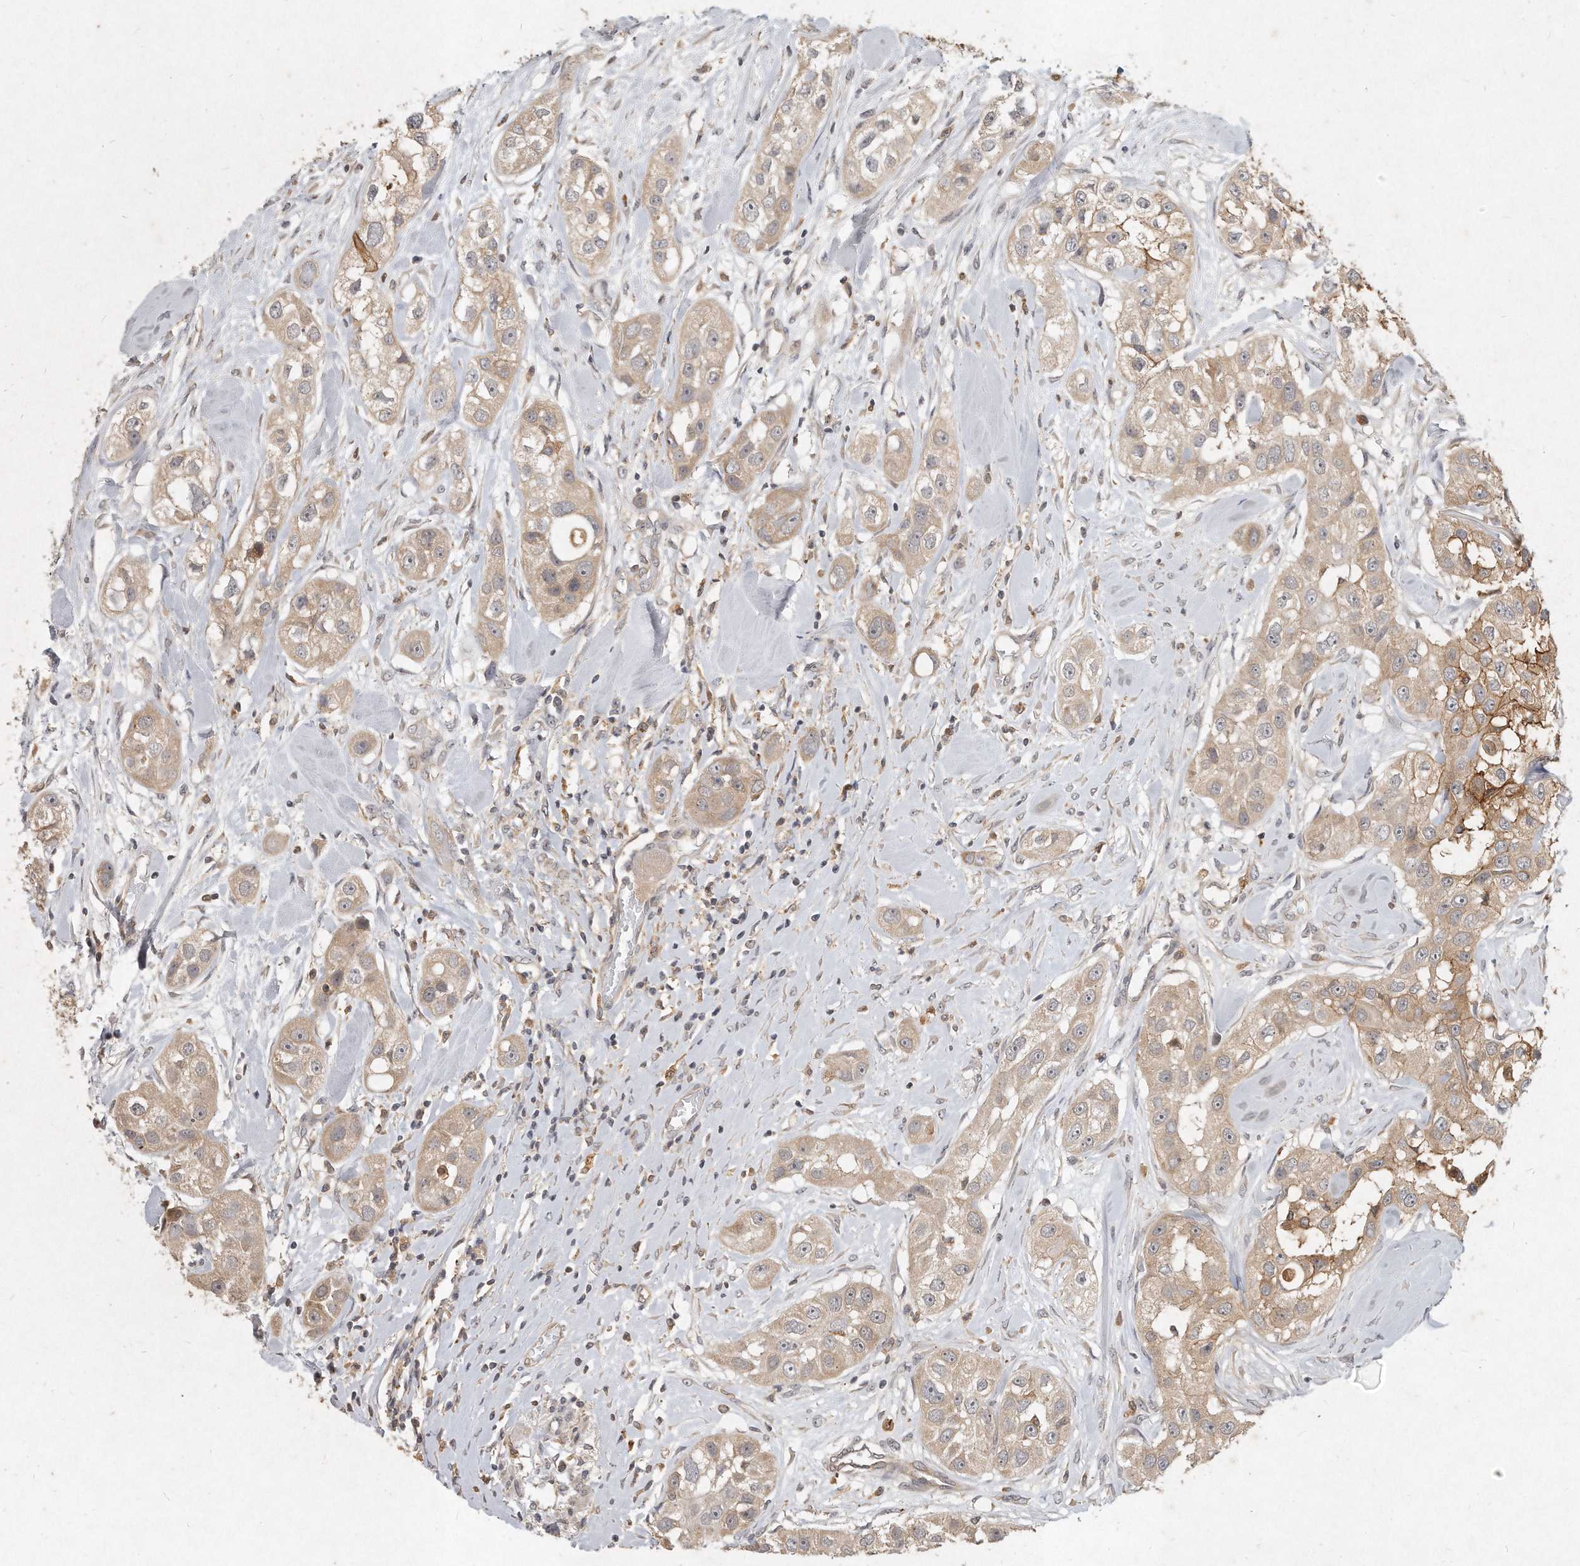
{"staining": {"intensity": "moderate", "quantity": "25%-75%", "location": "cytoplasmic/membranous"}, "tissue": "head and neck cancer", "cell_type": "Tumor cells", "image_type": "cancer", "snomed": [{"axis": "morphology", "description": "Normal tissue, NOS"}, {"axis": "morphology", "description": "Squamous cell carcinoma, NOS"}, {"axis": "topography", "description": "Skeletal muscle"}, {"axis": "topography", "description": "Head-Neck"}], "caption": "Immunohistochemistry (IHC) photomicrograph of neoplastic tissue: human head and neck cancer (squamous cell carcinoma) stained using immunohistochemistry exhibits medium levels of moderate protein expression localized specifically in the cytoplasmic/membranous of tumor cells, appearing as a cytoplasmic/membranous brown color.", "gene": "LGALS8", "patient": {"sex": "male", "age": 51}}